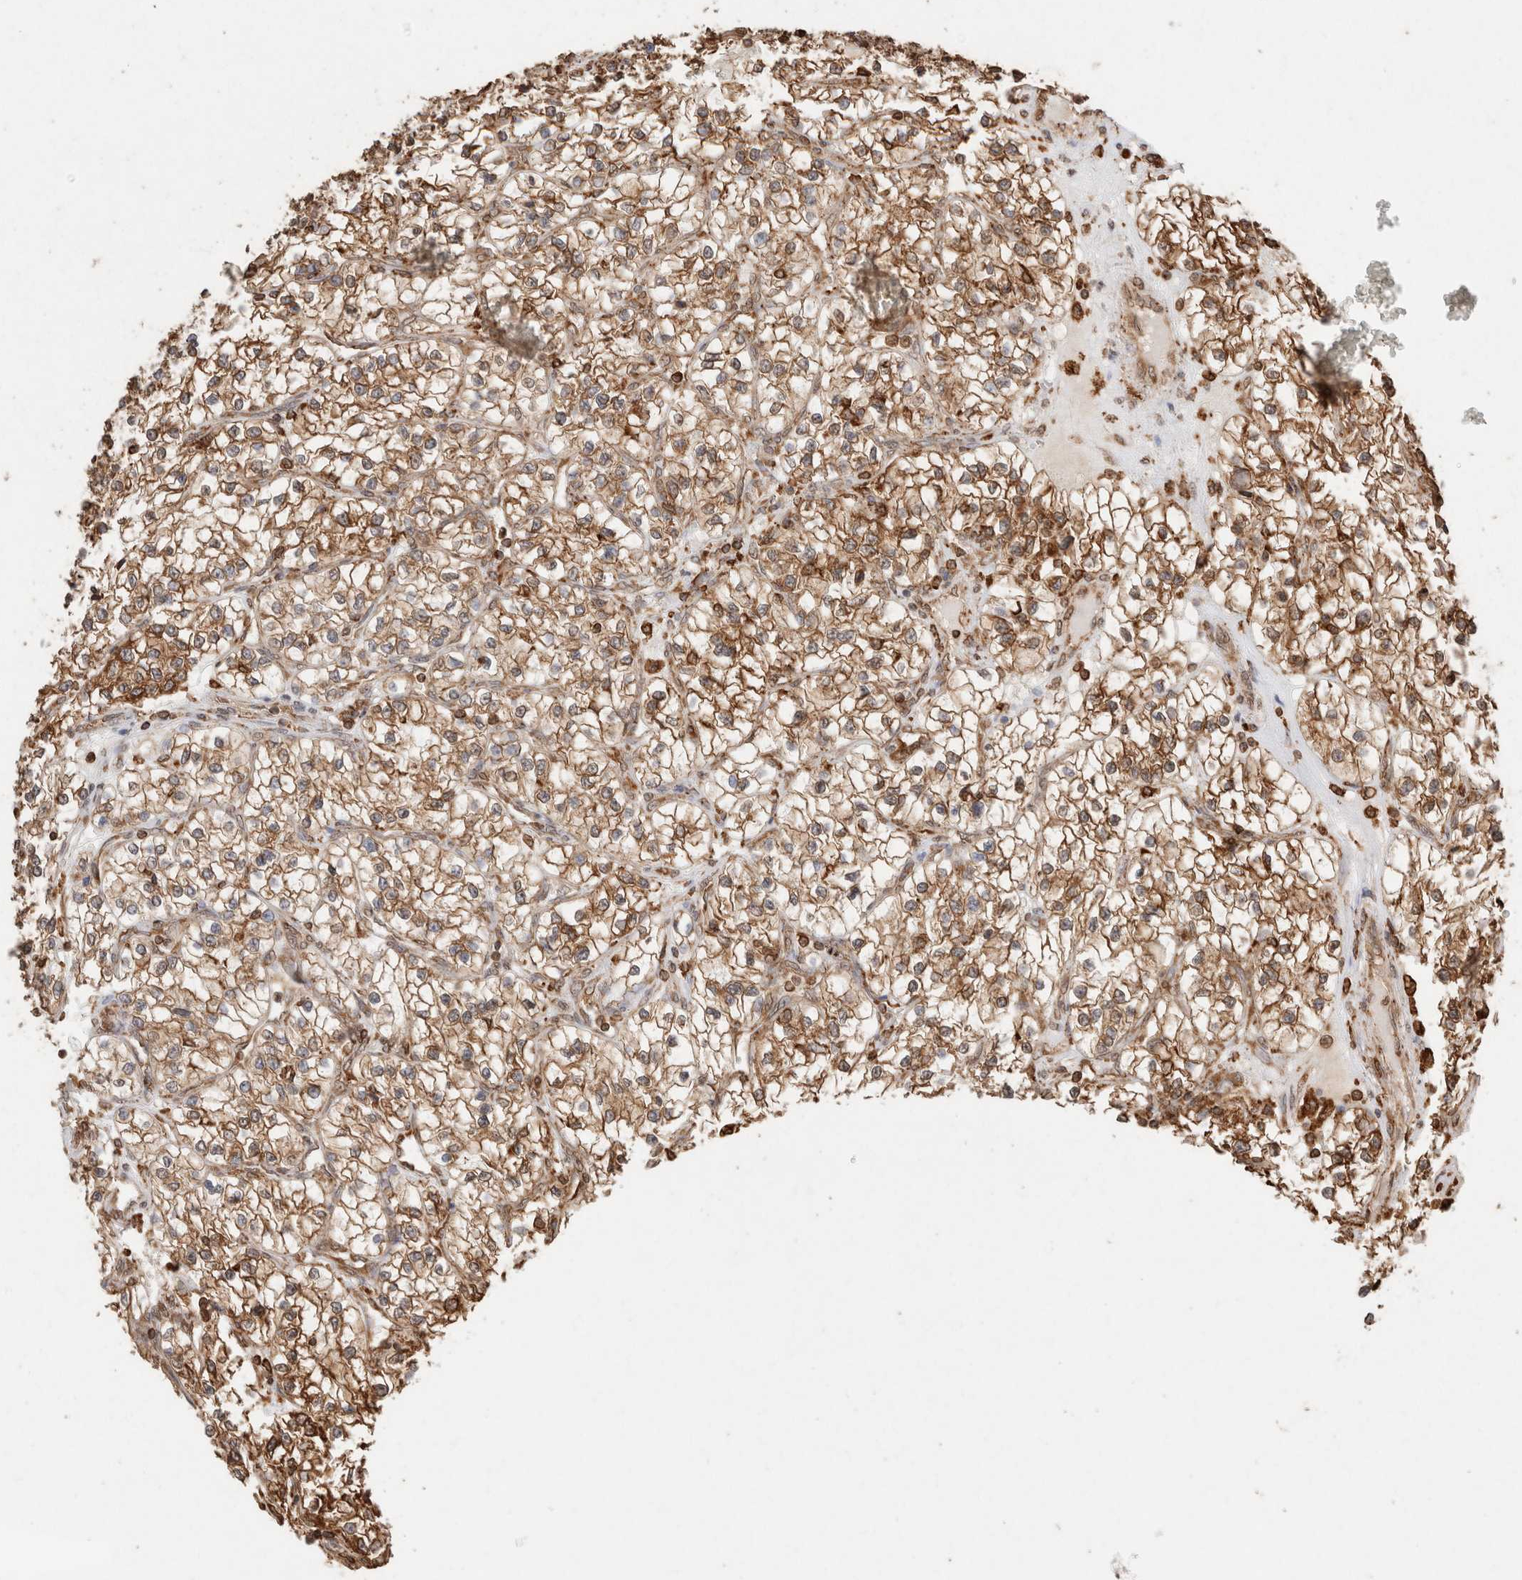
{"staining": {"intensity": "moderate", "quantity": ">75%", "location": "cytoplasmic/membranous"}, "tissue": "renal cancer", "cell_type": "Tumor cells", "image_type": "cancer", "snomed": [{"axis": "morphology", "description": "Adenocarcinoma, NOS"}, {"axis": "topography", "description": "Kidney"}], "caption": "Renal cancer (adenocarcinoma) stained for a protein shows moderate cytoplasmic/membranous positivity in tumor cells.", "gene": "ERAP1", "patient": {"sex": "female", "age": 57}}